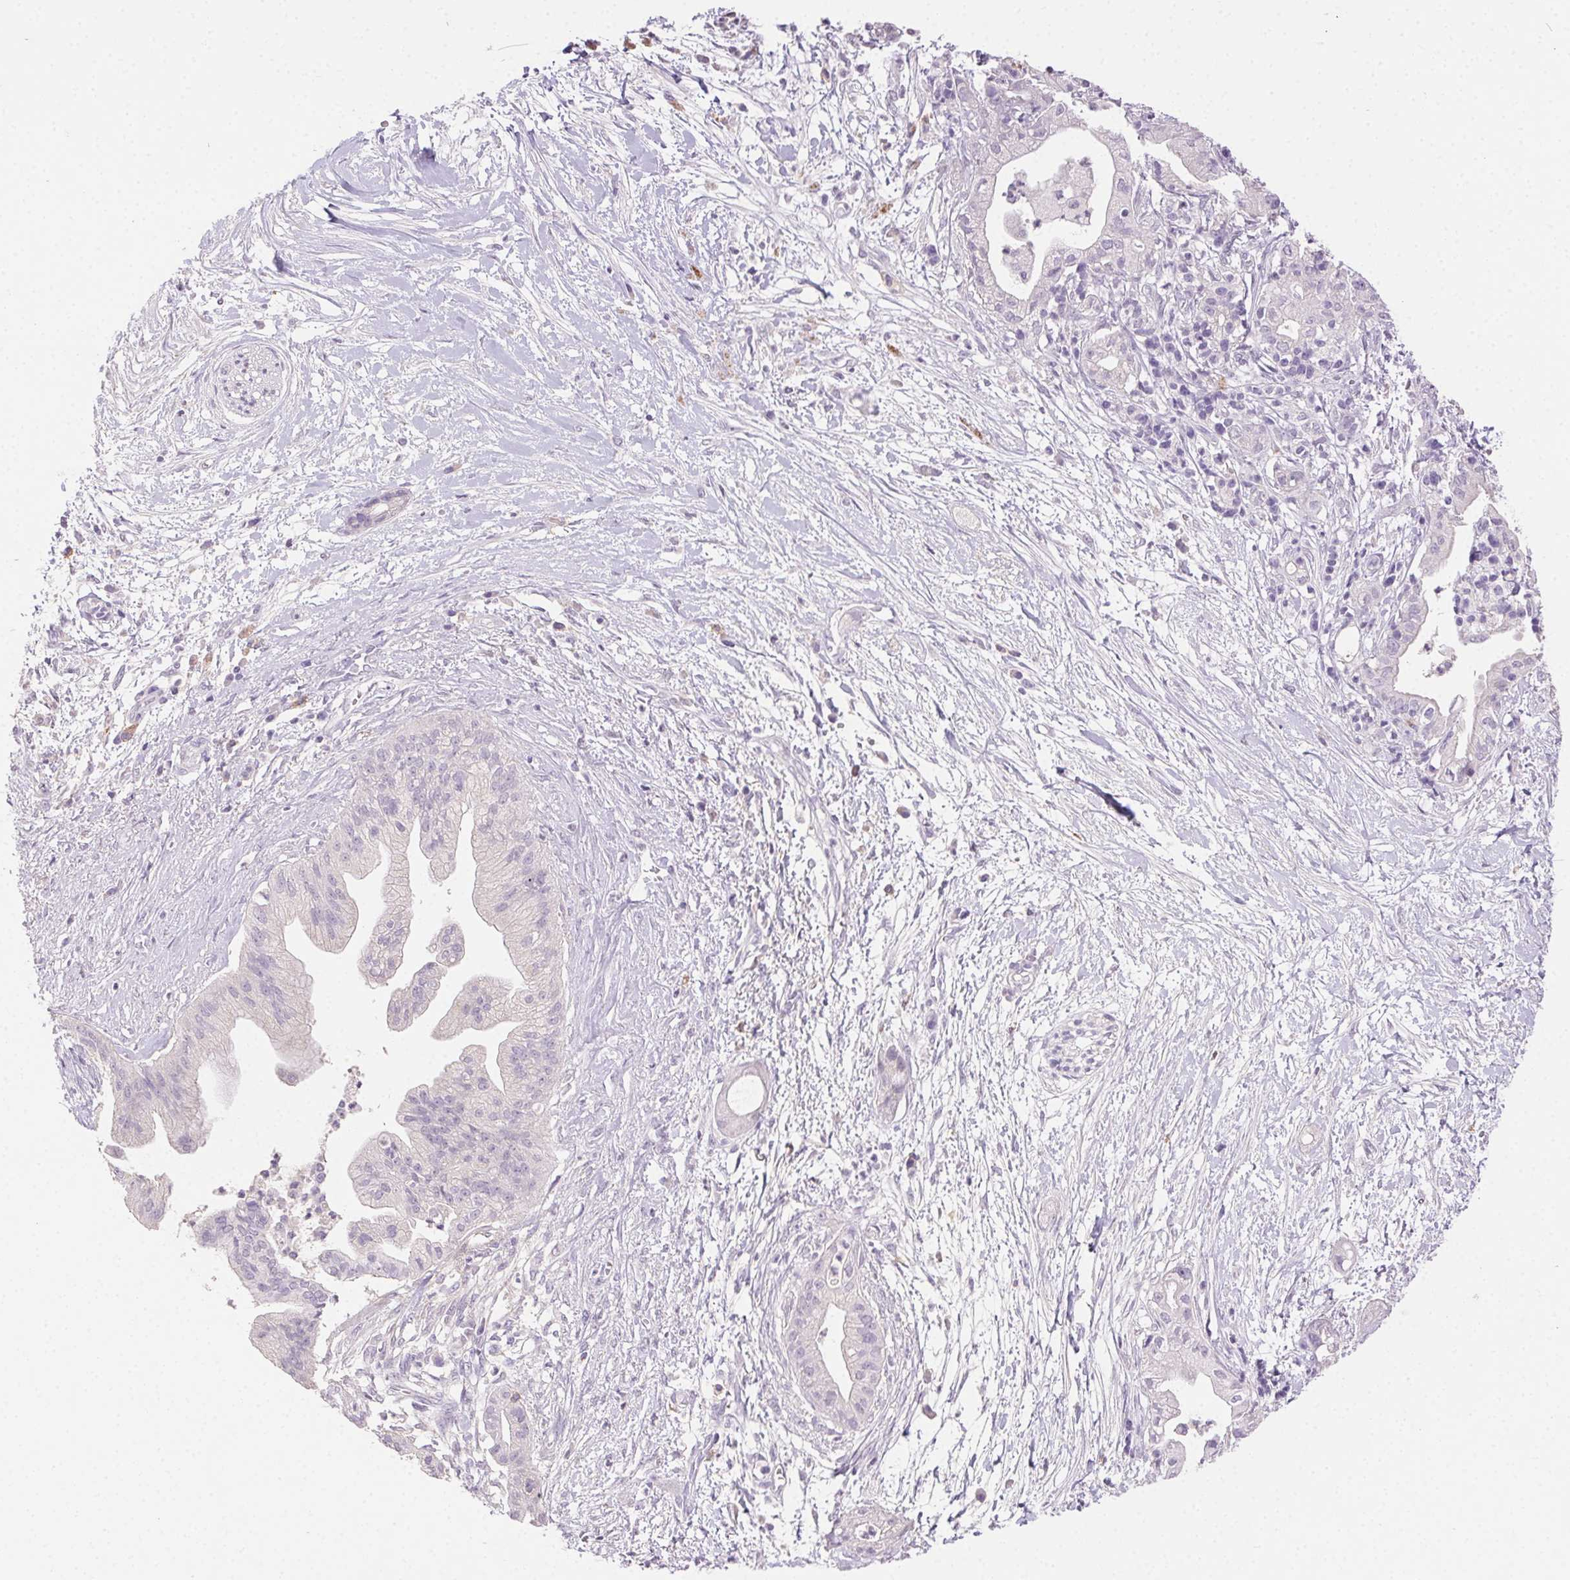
{"staining": {"intensity": "negative", "quantity": "none", "location": "none"}, "tissue": "pancreatic cancer", "cell_type": "Tumor cells", "image_type": "cancer", "snomed": [{"axis": "morphology", "description": "Normal tissue, NOS"}, {"axis": "morphology", "description": "Adenocarcinoma, NOS"}, {"axis": "topography", "description": "Lymph node"}, {"axis": "topography", "description": "Pancreas"}], "caption": "DAB immunohistochemical staining of pancreatic cancer (adenocarcinoma) exhibits no significant staining in tumor cells.", "gene": "AKAP5", "patient": {"sex": "female", "age": 58}}